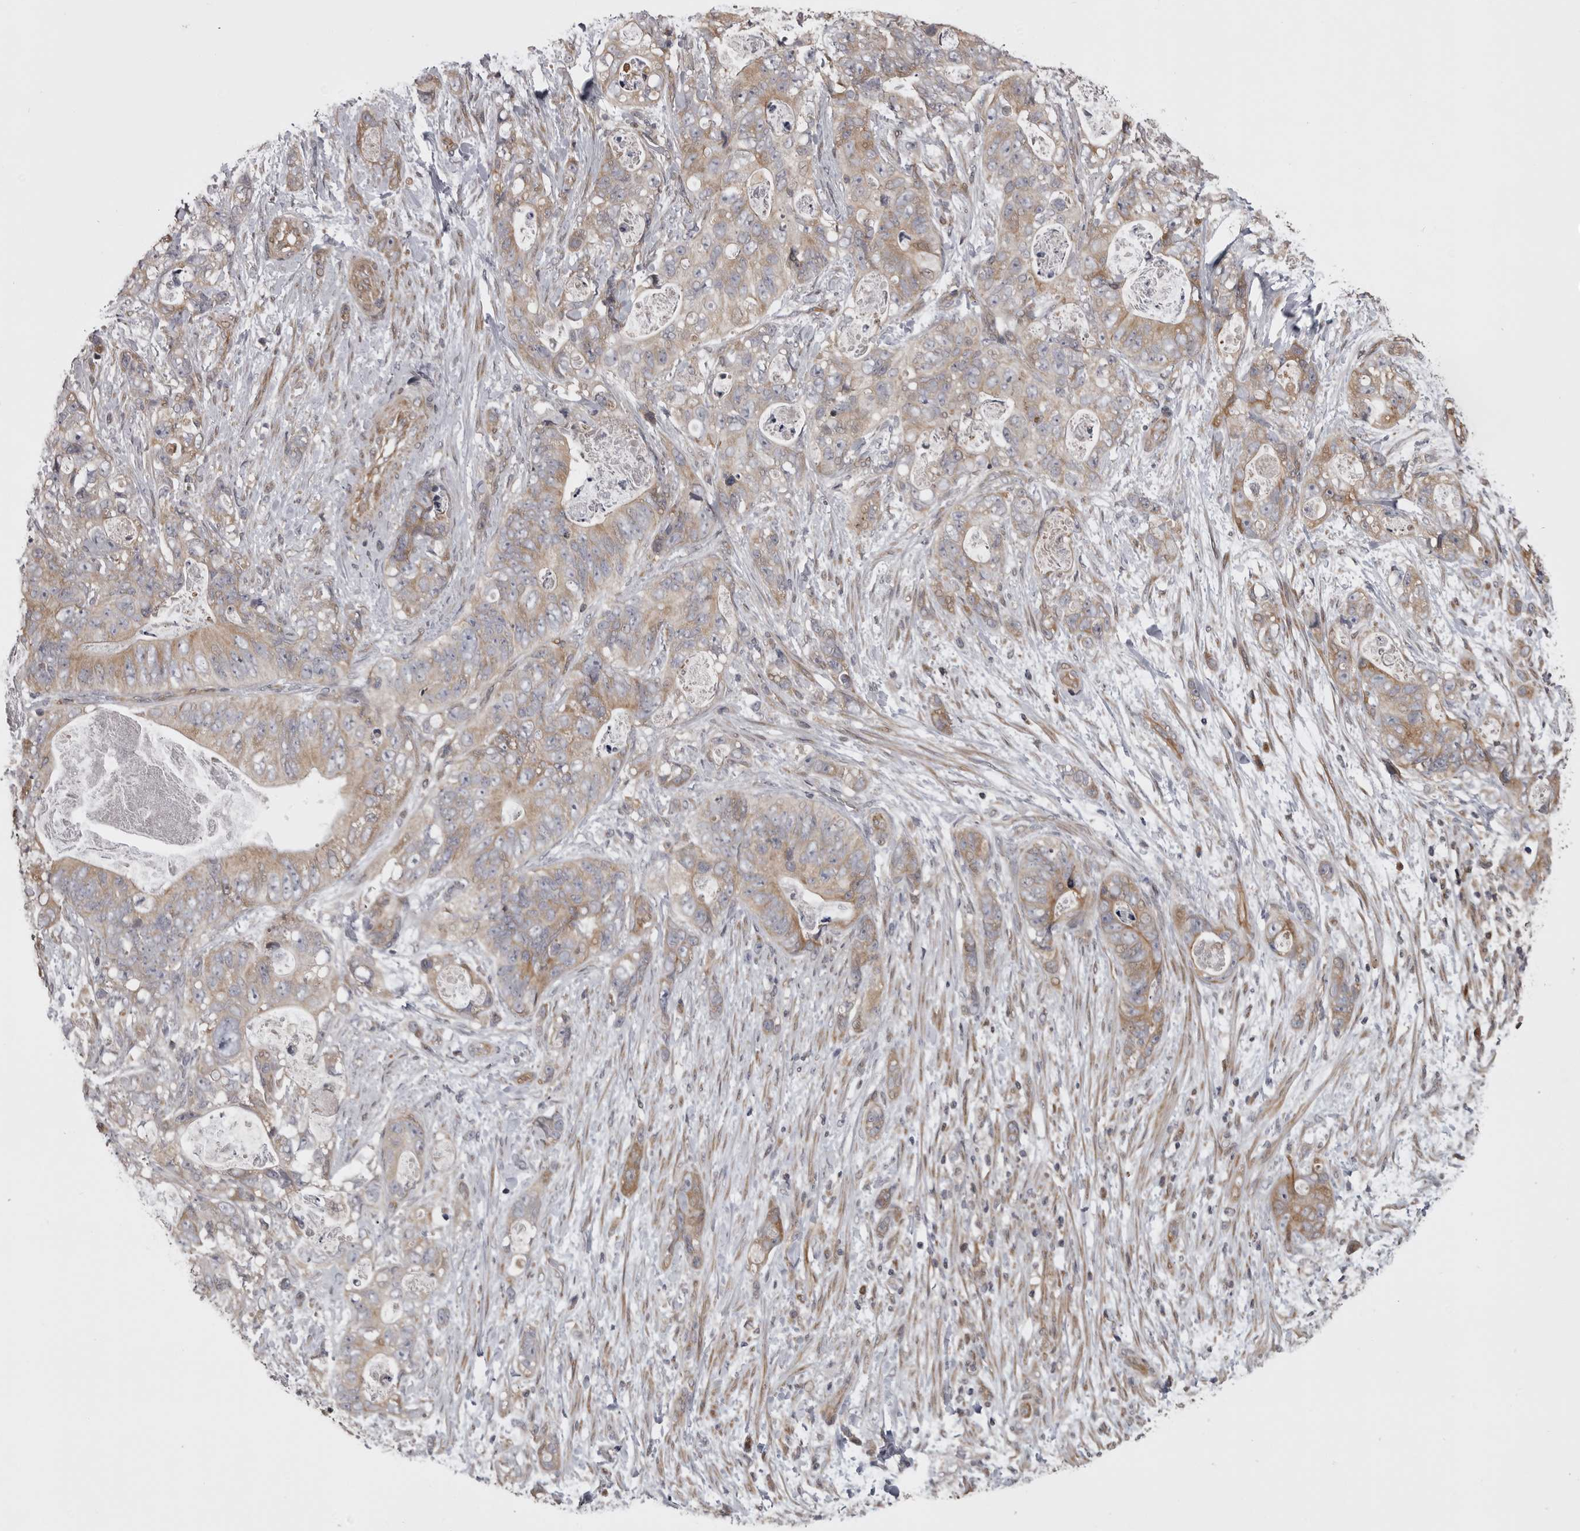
{"staining": {"intensity": "weak", "quantity": ">75%", "location": "cytoplasmic/membranous"}, "tissue": "stomach cancer", "cell_type": "Tumor cells", "image_type": "cancer", "snomed": [{"axis": "morphology", "description": "Normal tissue, NOS"}, {"axis": "morphology", "description": "Adenocarcinoma, NOS"}, {"axis": "topography", "description": "Stomach"}], "caption": "Human stomach cancer (adenocarcinoma) stained with a brown dye exhibits weak cytoplasmic/membranous positive expression in approximately >75% of tumor cells.", "gene": "ZNRF1", "patient": {"sex": "female", "age": 89}}